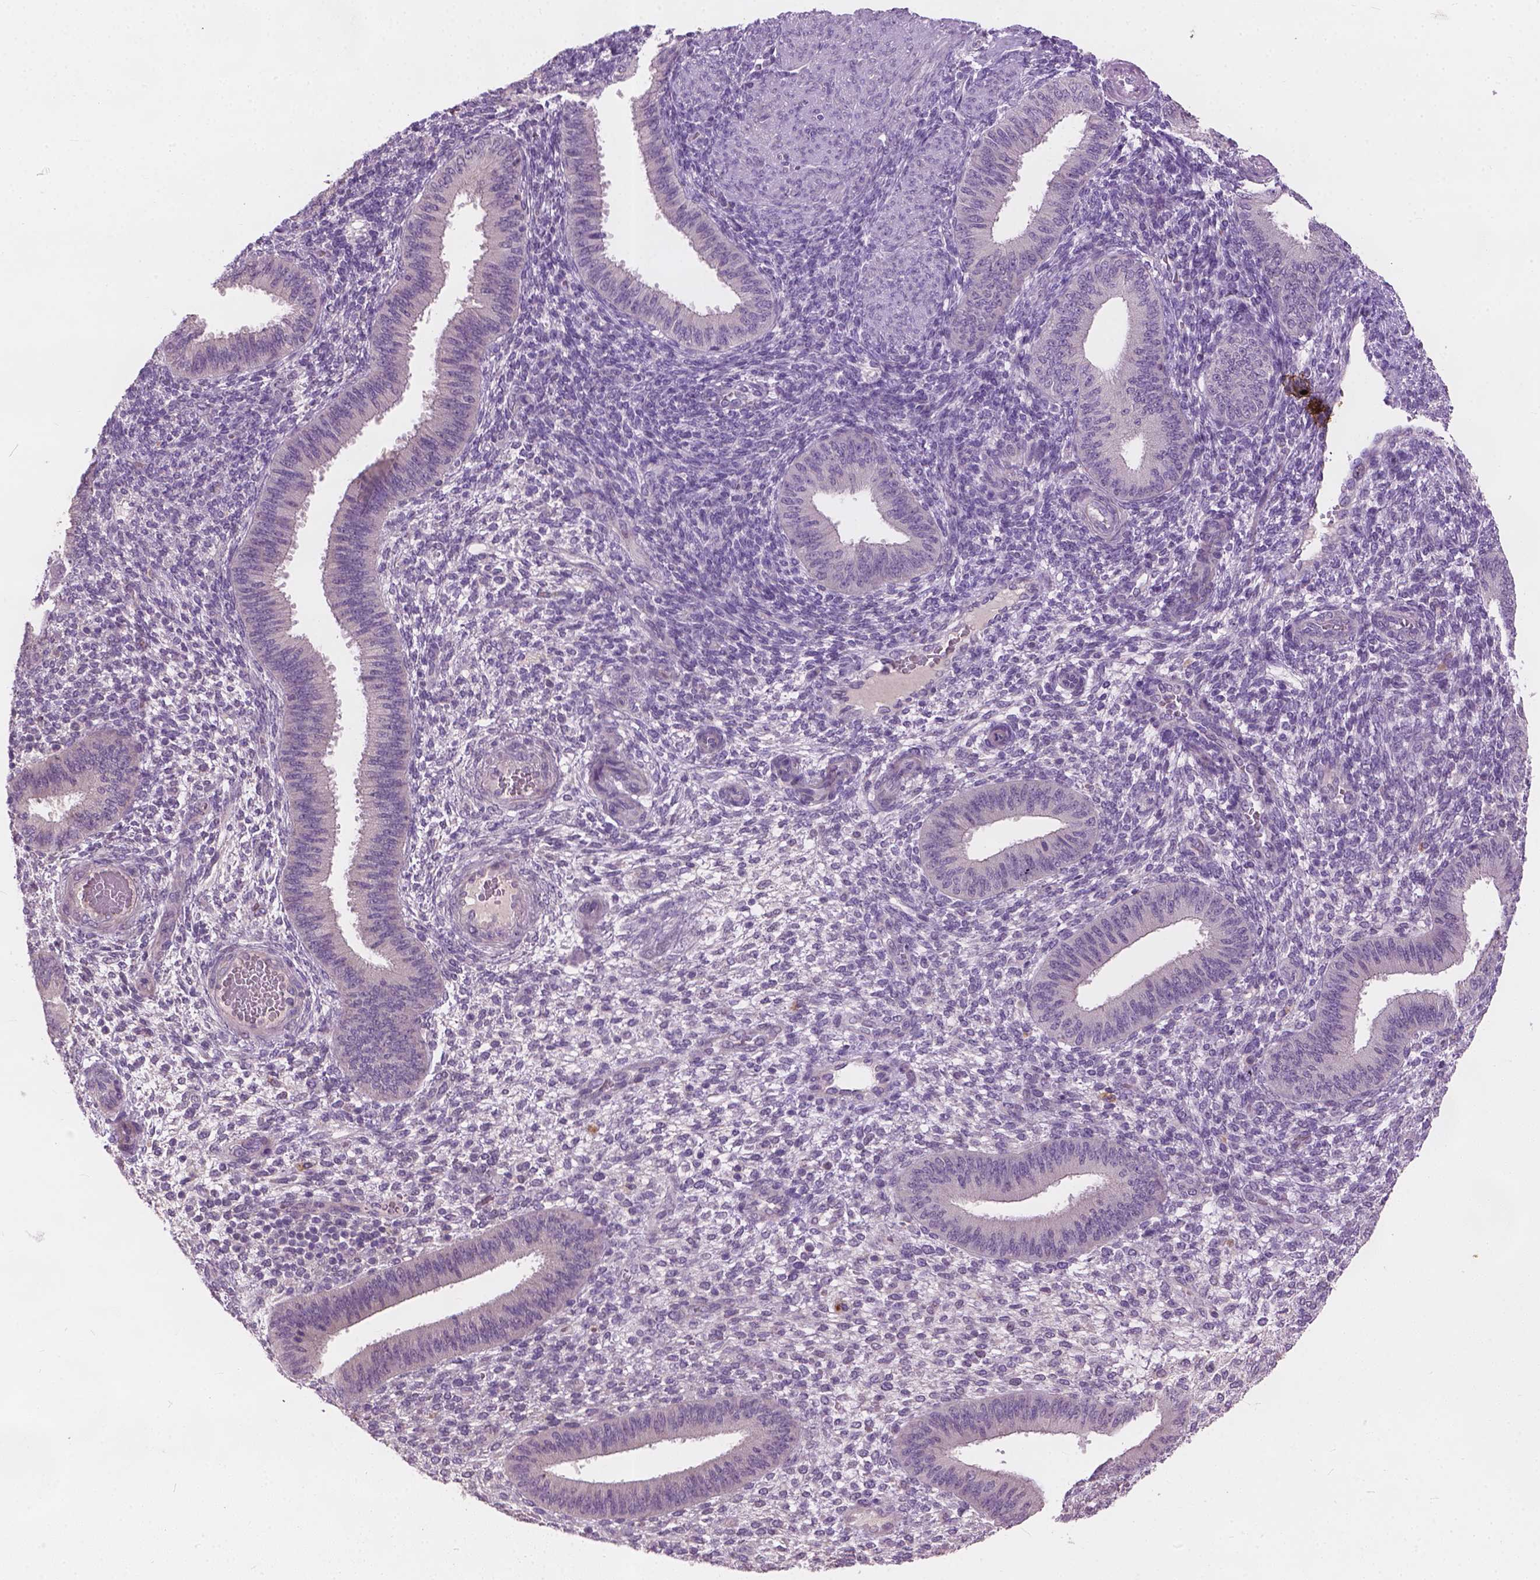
{"staining": {"intensity": "negative", "quantity": "none", "location": "none"}, "tissue": "endometrium", "cell_type": "Cells in endometrial stroma", "image_type": "normal", "snomed": [{"axis": "morphology", "description": "Normal tissue, NOS"}, {"axis": "topography", "description": "Endometrium"}], "caption": "Endometrium stained for a protein using immunohistochemistry exhibits no positivity cells in endometrial stroma.", "gene": "KRT17", "patient": {"sex": "female", "age": 39}}